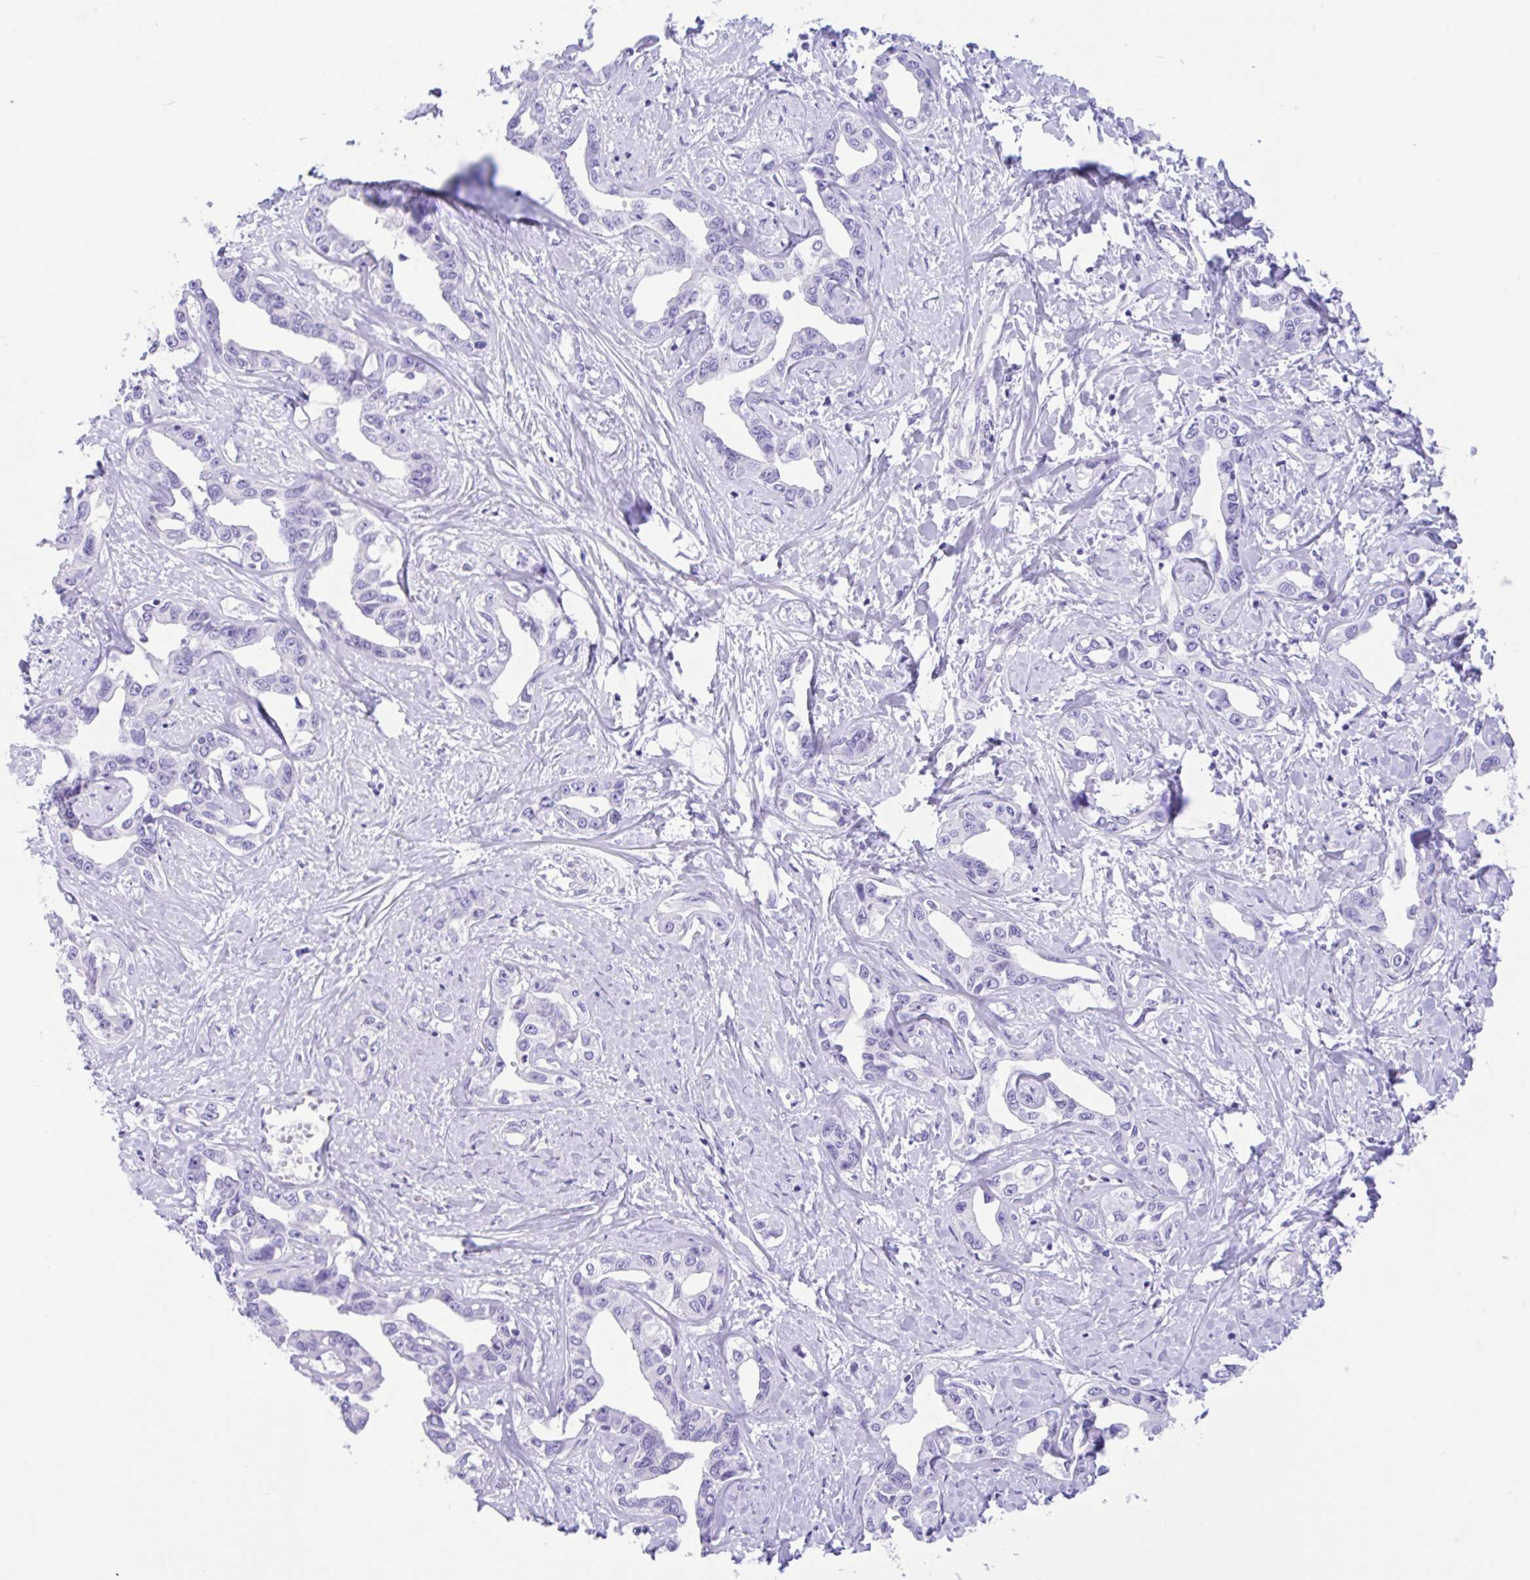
{"staining": {"intensity": "negative", "quantity": "none", "location": "none"}, "tissue": "liver cancer", "cell_type": "Tumor cells", "image_type": "cancer", "snomed": [{"axis": "morphology", "description": "Cholangiocarcinoma"}, {"axis": "topography", "description": "Liver"}], "caption": "High power microscopy micrograph of an immunohistochemistry (IHC) histopathology image of cholangiocarcinoma (liver), revealing no significant positivity in tumor cells.", "gene": "IAPP", "patient": {"sex": "male", "age": 59}}